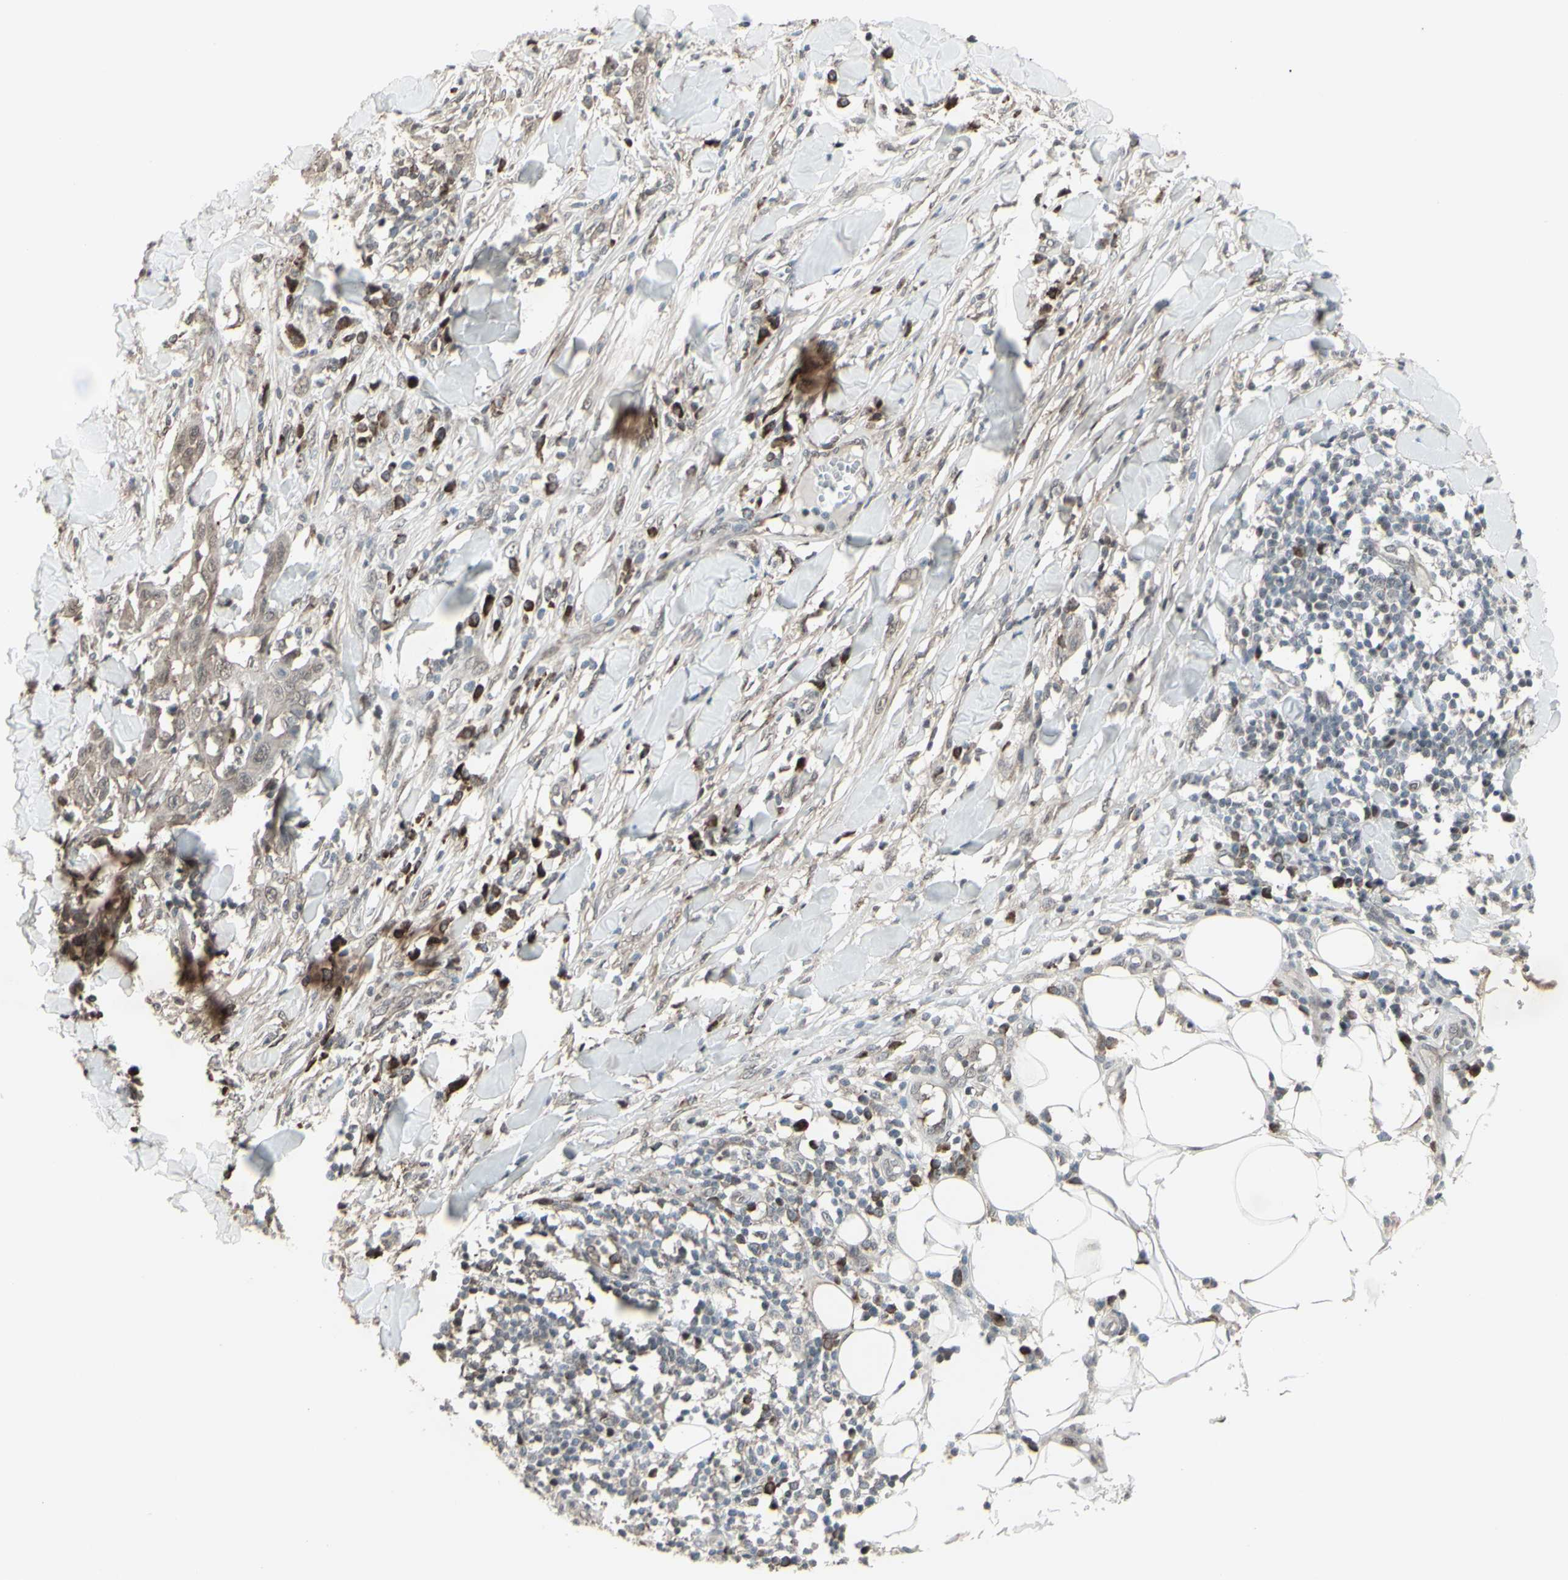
{"staining": {"intensity": "weak", "quantity": ">75%", "location": "cytoplasmic/membranous"}, "tissue": "skin cancer", "cell_type": "Tumor cells", "image_type": "cancer", "snomed": [{"axis": "morphology", "description": "Squamous cell carcinoma, NOS"}, {"axis": "topography", "description": "Skin"}], "caption": "Brown immunohistochemical staining in skin squamous cell carcinoma shows weak cytoplasmic/membranous positivity in approximately >75% of tumor cells.", "gene": "CD33", "patient": {"sex": "male", "age": 24}}